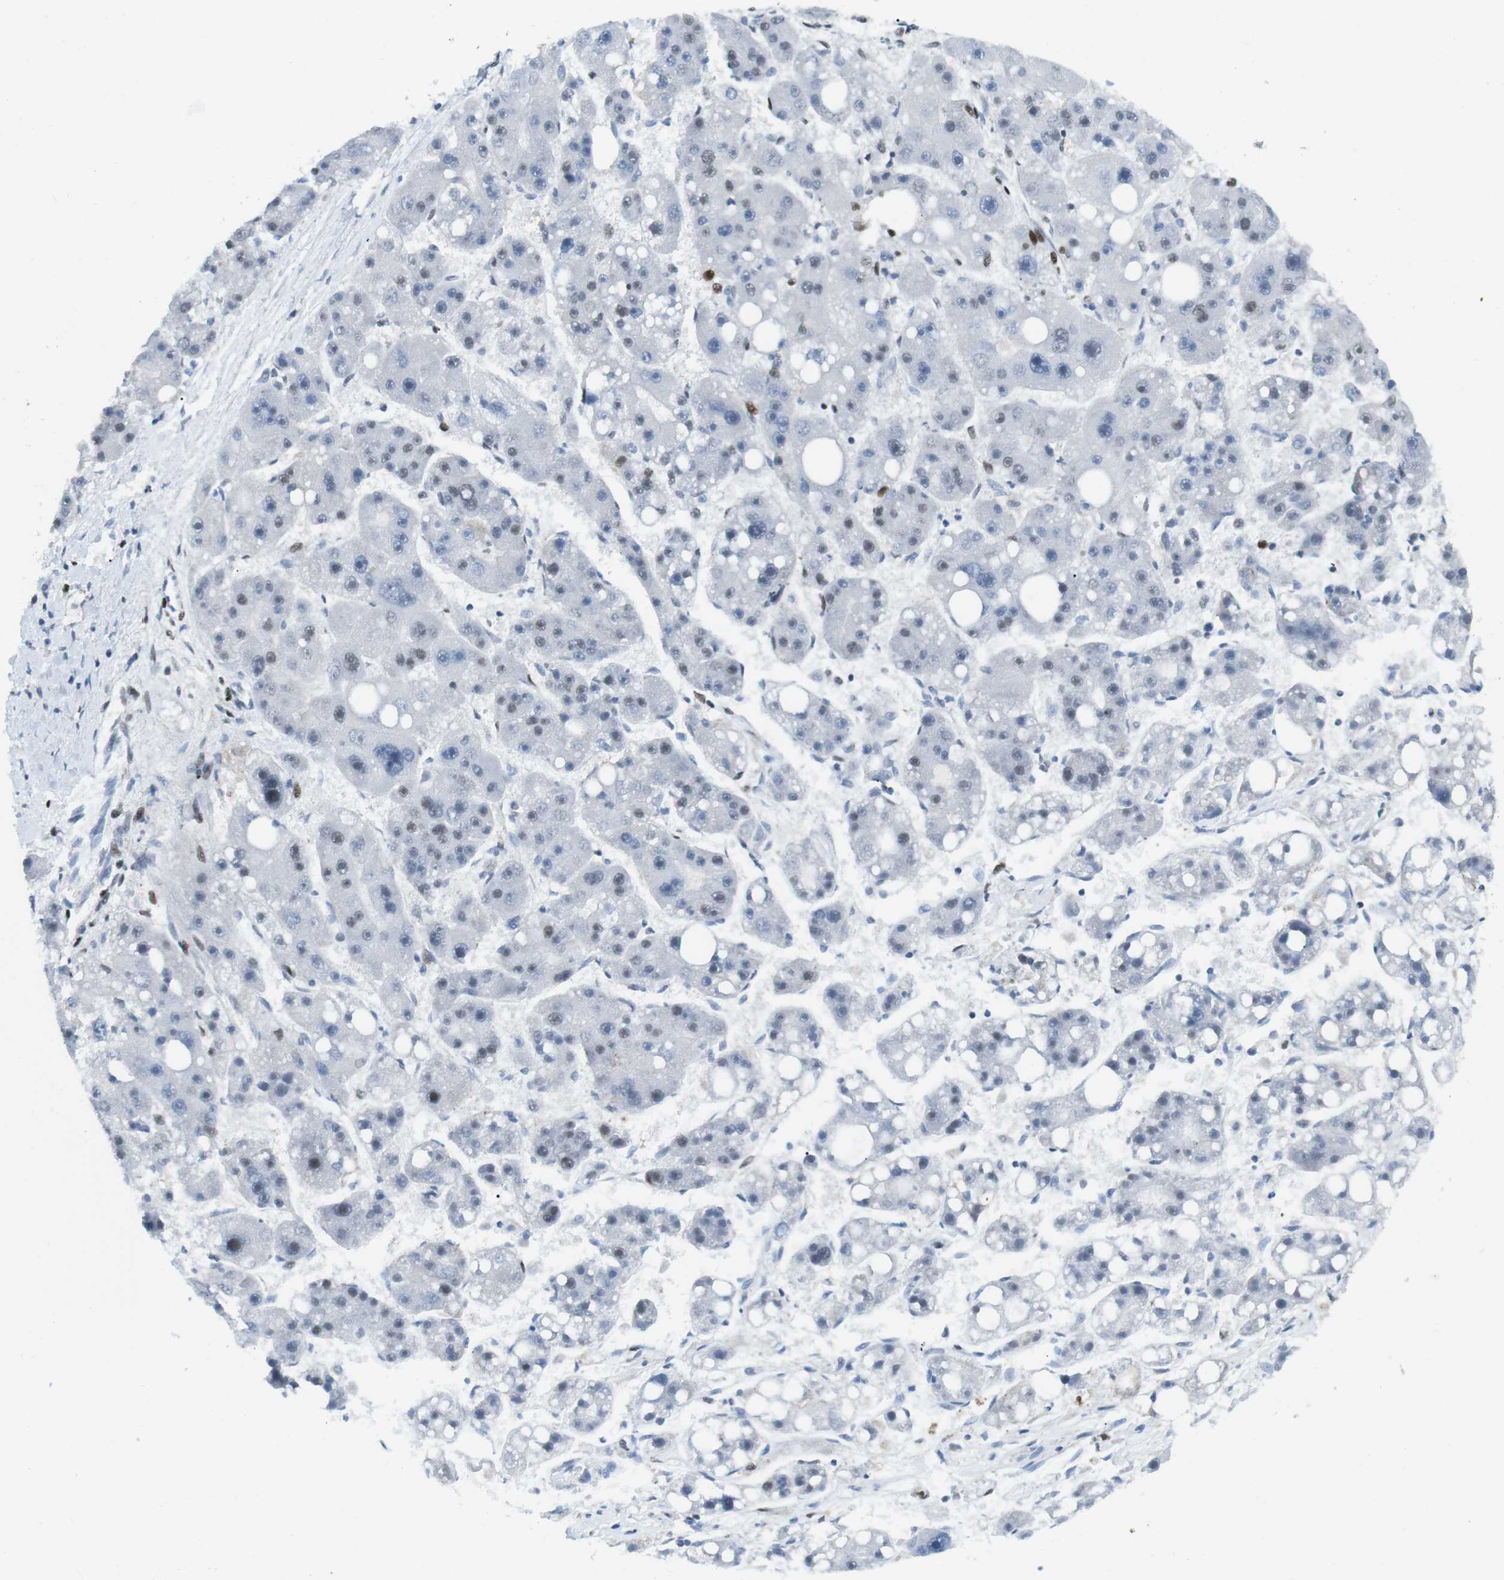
{"staining": {"intensity": "weak", "quantity": "<25%", "location": "nuclear"}, "tissue": "liver cancer", "cell_type": "Tumor cells", "image_type": "cancer", "snomed": [{"axis": "morphology", "description": "Carcinoma, Hepatocellular, NOS"}, {"axis": "topography", "description": "Liver"}], "caption": "There is no significant staining in tumor cells of hepatocellular carcinoma (liver).", "gene": "ARID1A", "patient": {"sex": "female", "age": 61}}